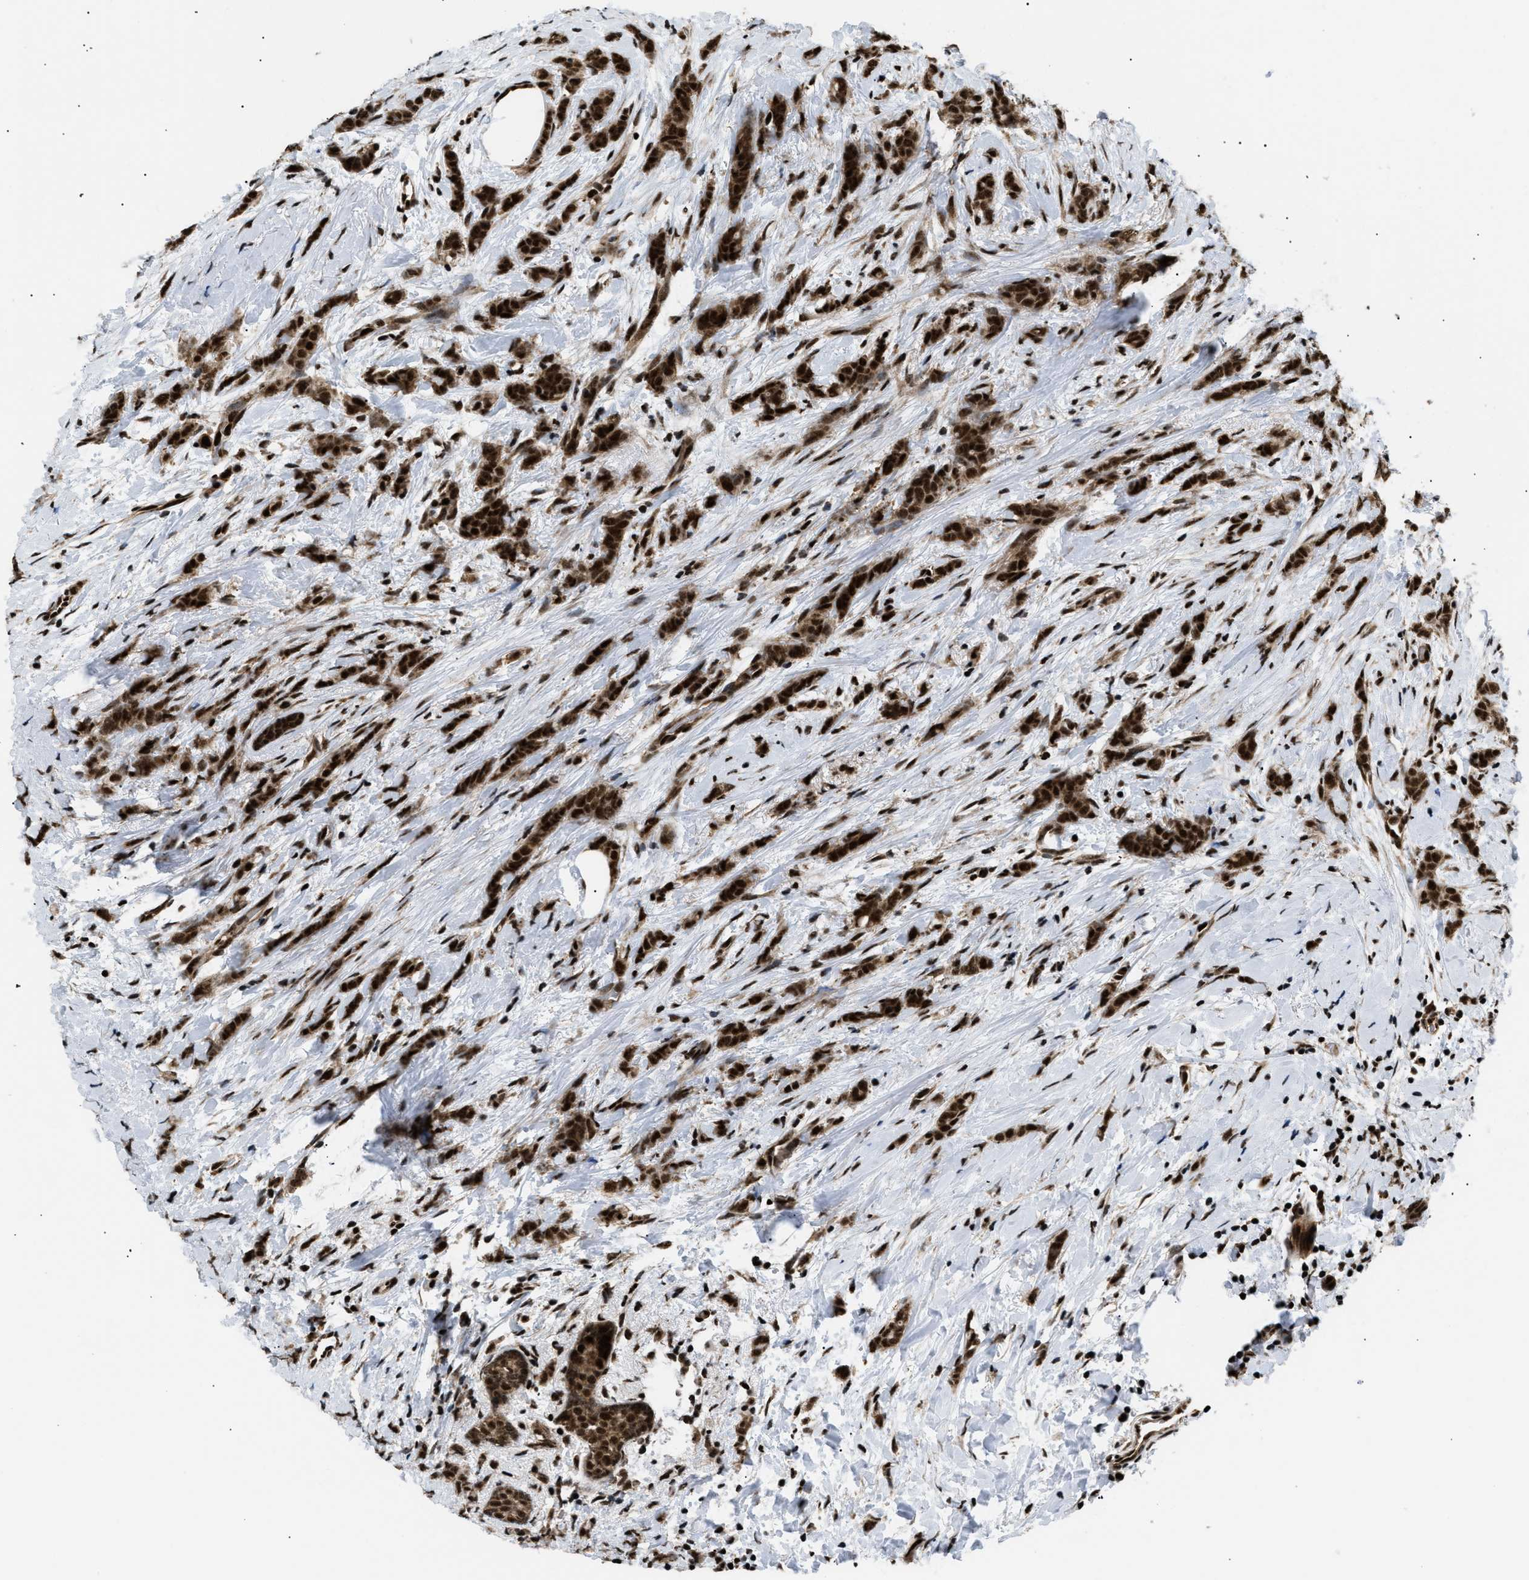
{"staining": {"intensity": "strong", "quantity": ">75%", "location": "cytoplasmic/membranous,nuclear"}, "tissue": "breast cancer", "cell_type": "Tumor cells", "image_type": "cancer", "snomed": [{"axis": "morphology", "description": "Lobular carcinoma, in situ"}, {"axis": "morphology", "description": "Lobular carcinoma"}, {"axis": "topography", "description": "Breast"}], "caption": "Tumor cells exhibit high levels of strong cytoplasmic/membranous and nuclear expression in approximately >75% of cells in breast lobular carcinoma in situ.", "gene": "RBM5", "patient": {"sex": "female", "age": 41}}